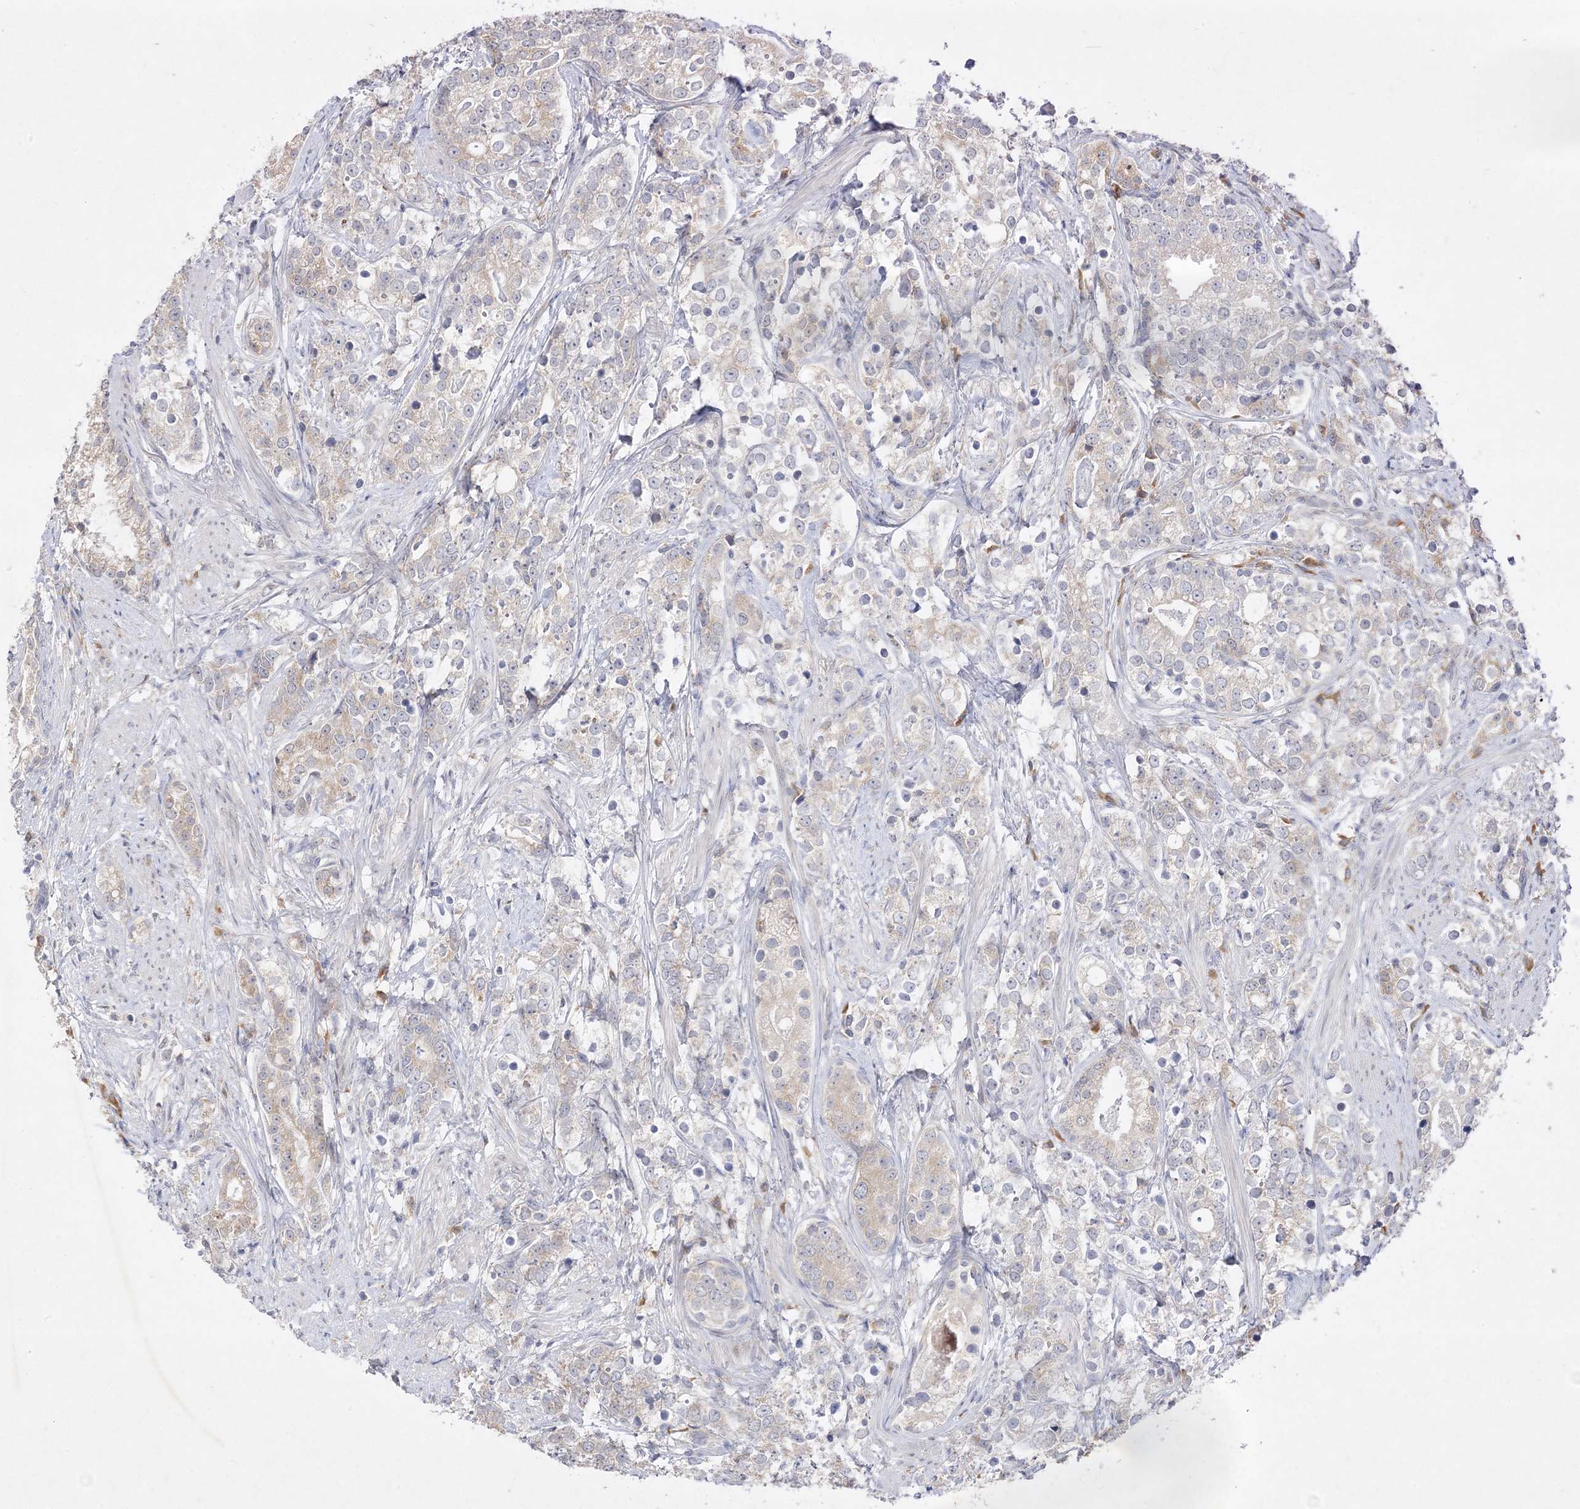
{"staining": {"intensity": "weak", "quantity": "25%-75%", "location": "cytoplasmic/membranous"}, "tissue": "prostate cancer", "cell_type": "Tumor cells", "image_type": "cancer", "snomed": [{"axis": "morphology", "description": "Adenocarcinoma, High grade"}, {"axis": "topography", "description": "Prostate"}], "caption": "Immunohistochemistry (IHC) (DAB (3,3'-diaminobenzidine)) staining of human adenocarcinoma (high-grade) (prostate) exhibits weak cytoplasmic/membranous protein staining in about 25%-75% of tumor cells. The staining was performed using DAB to visualize the protein expression in brown, while the nuclei were stained in blue with hematoxylin (Magnification: 20x).", "gene": "C2CD2", "patient": {"sex": "male", "age": 69}}